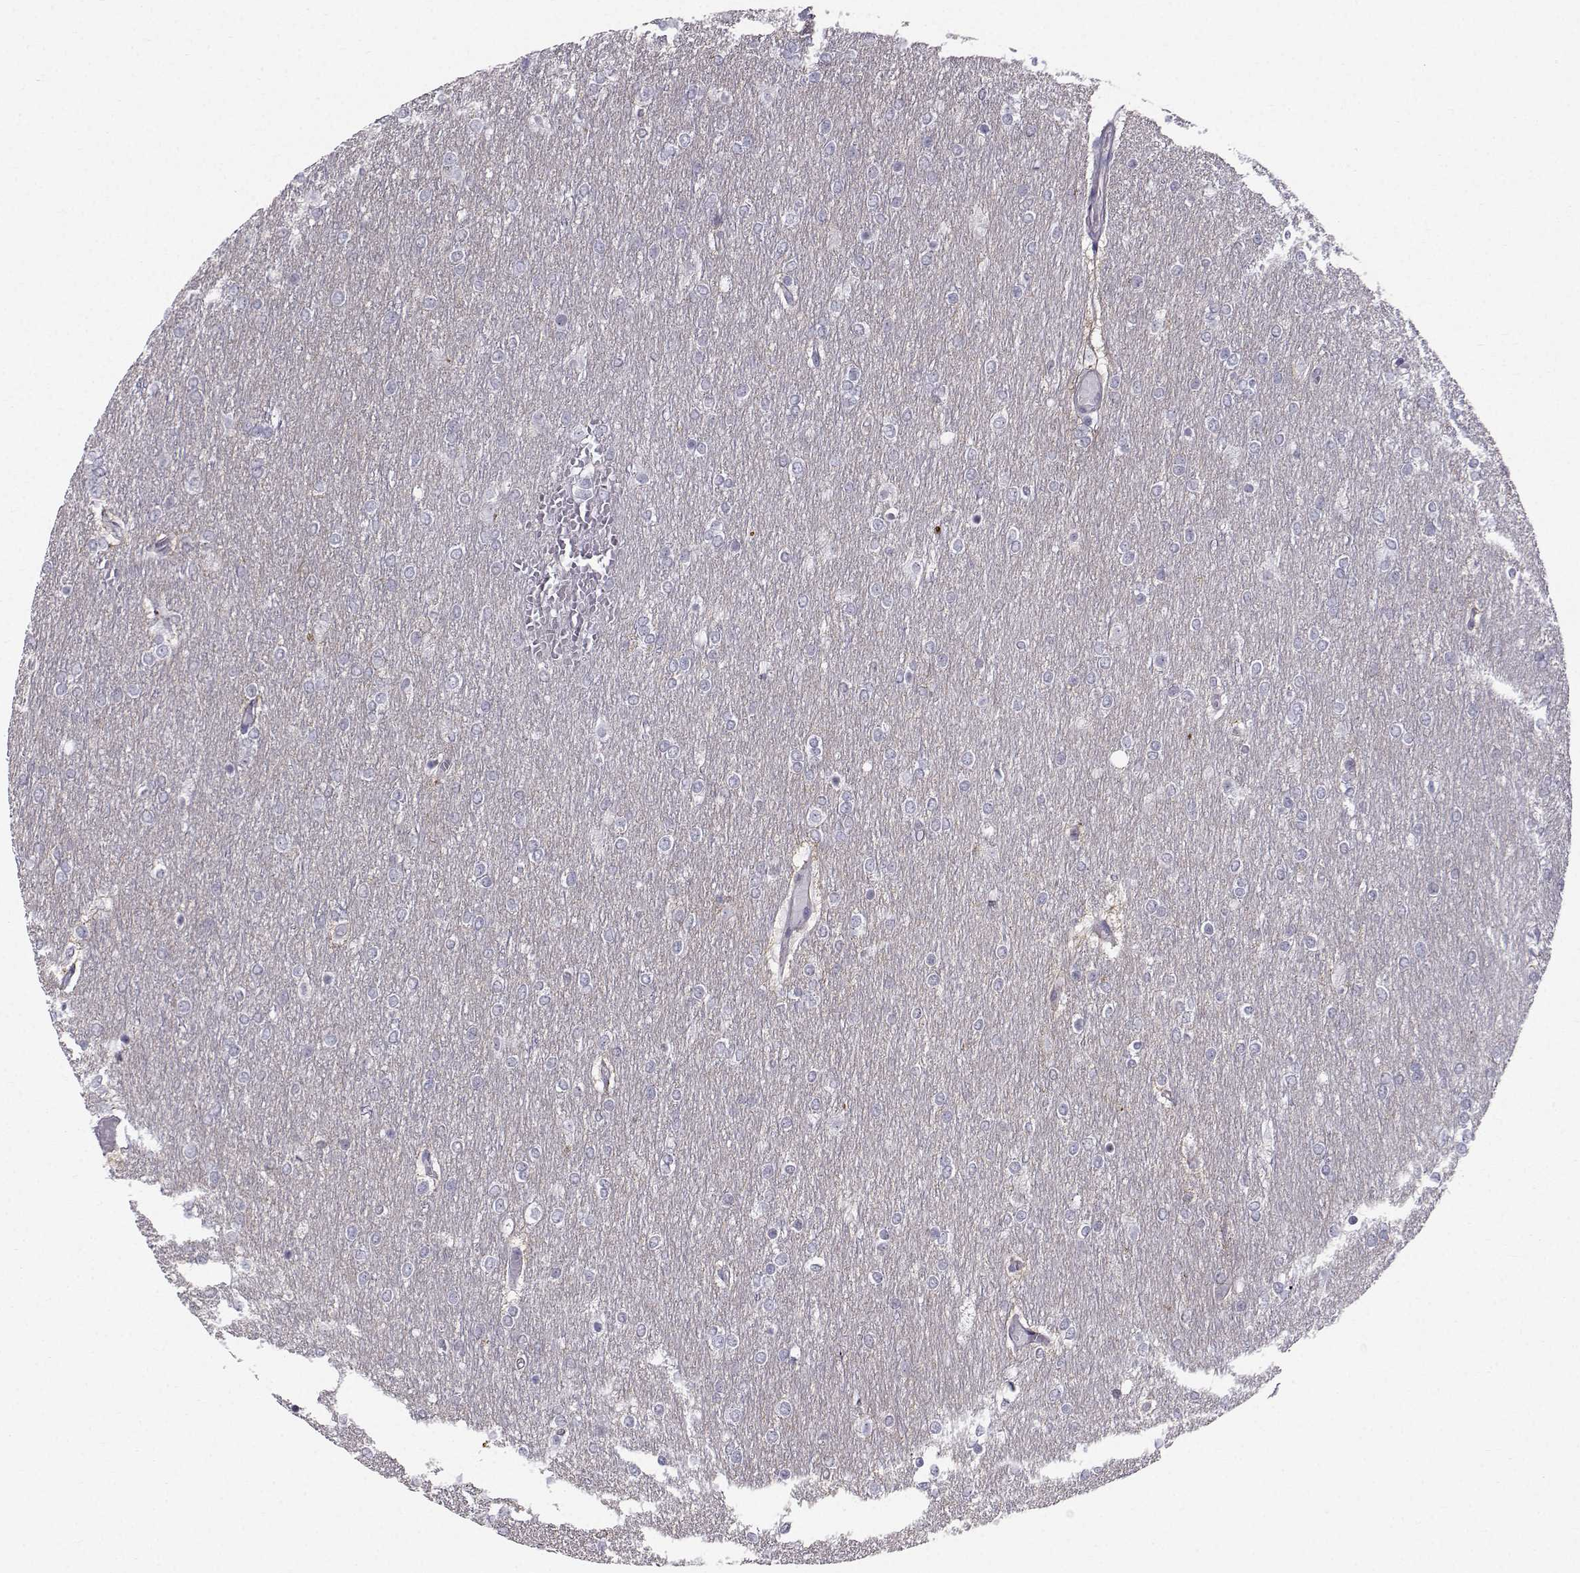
{"staining": {"intensity": "negative", "quantity": "none", "location": "none"}, "tissue": "glioma", "cell_type": "Tumor cells", "image_type": "cancer", "snomed": [{"axis": "morphology", "description": "Glioma, malignant, High grade"}, {"axis": "topography", "description": "Brain"}], "caption": "Immunohistochemical staining of glioma reveals no significant expression in tumor cells.", "gene": "SPDYE4", "patient": {"sex": "female", "age": 61}}